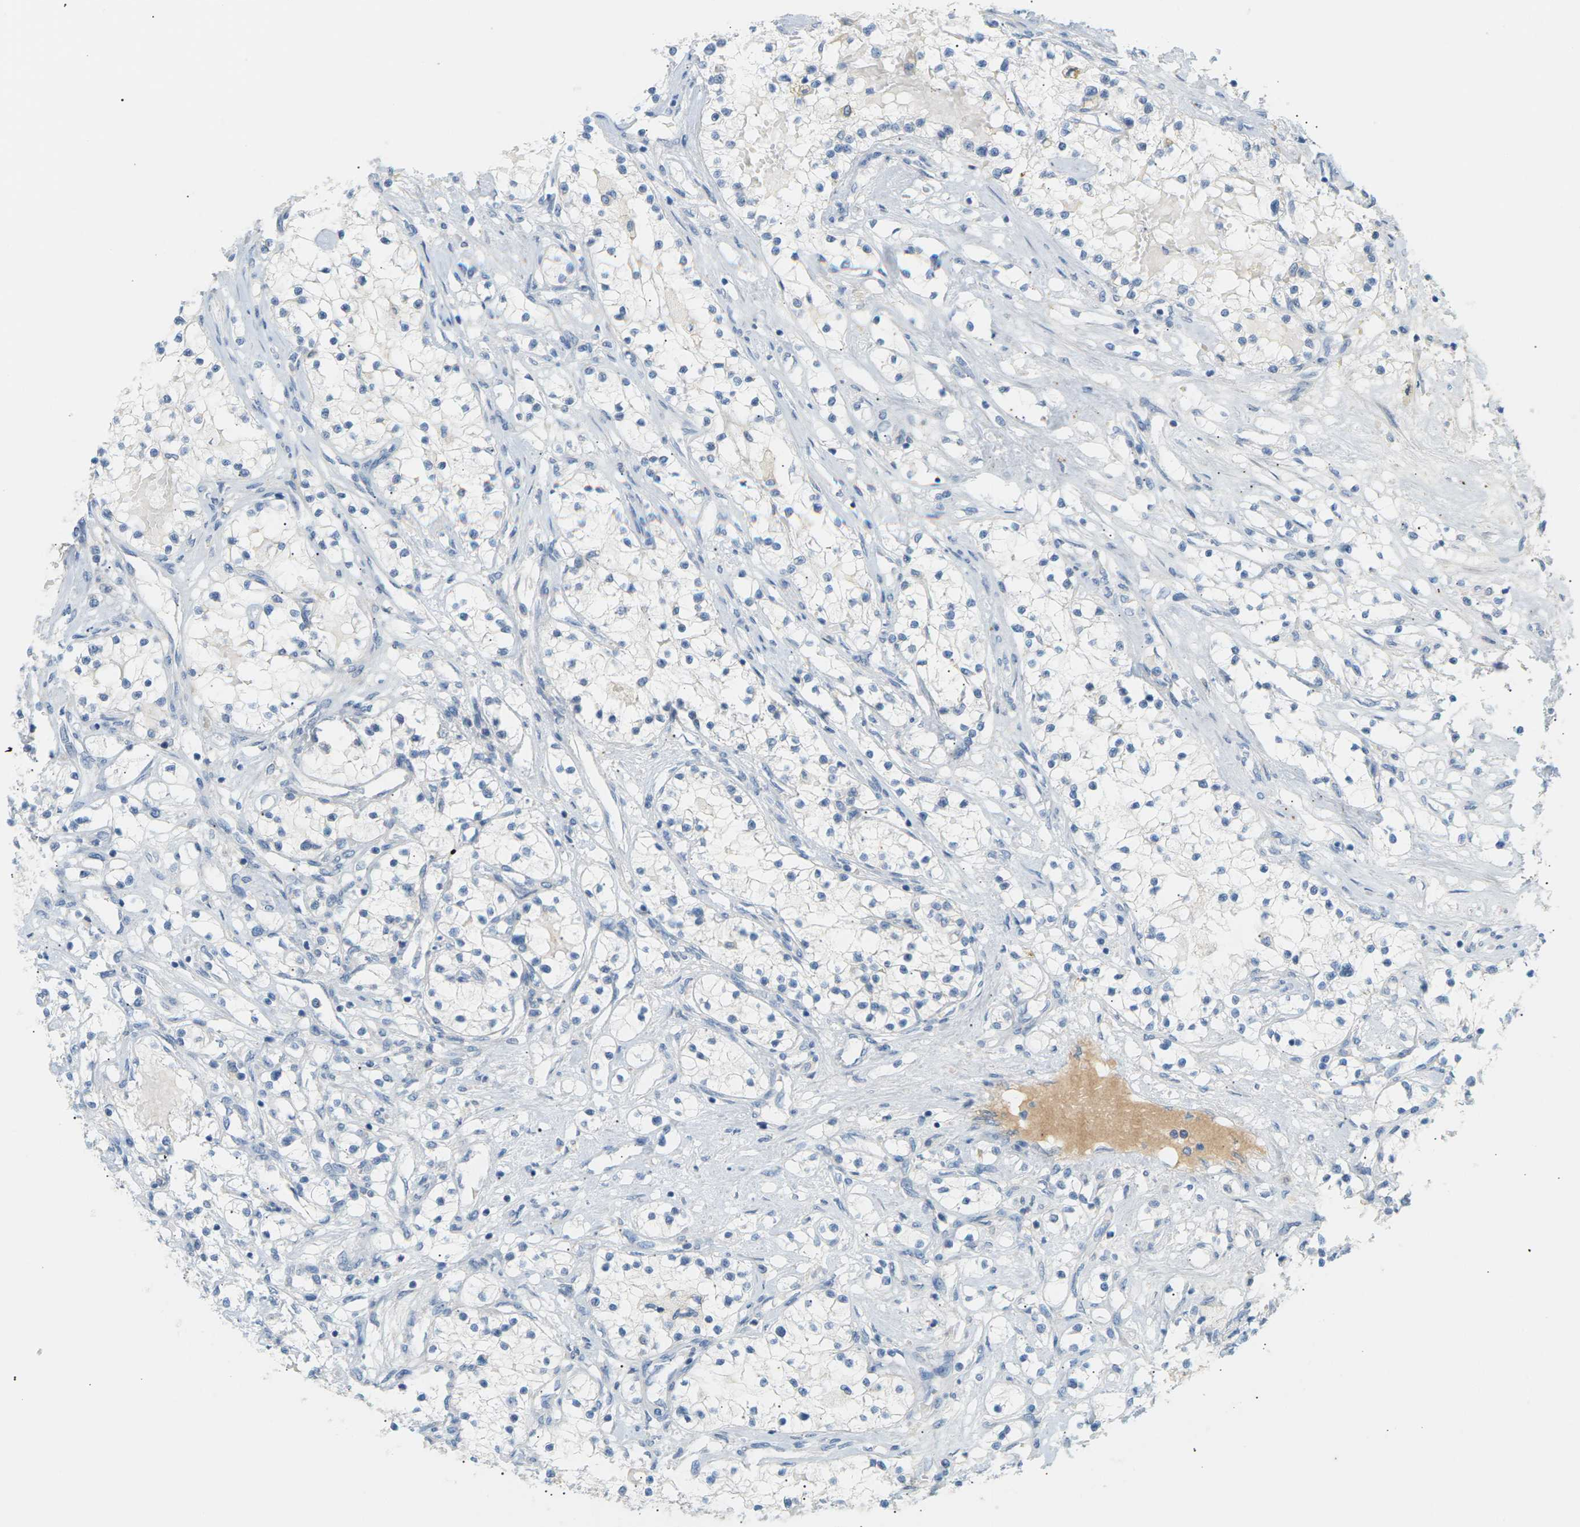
{"staining": {"intensity": "negative", "quantity": "none", "location": "none"}, "tissue": "renal cancer", "cell_type": "Tumor cells", "image_type": "cancer", "snomed": [{"axis": "morphology", "description": "Adenocarcinoma, NOS"}, {"axis": "topography", "description": "Kidney"}], "caption": "Immunohistochemical staining of adenocarcinoma (renal) shows no significant expression in tumor cells.", "gene": "CLU", "patient": {"sex": "male", "age": 68}}